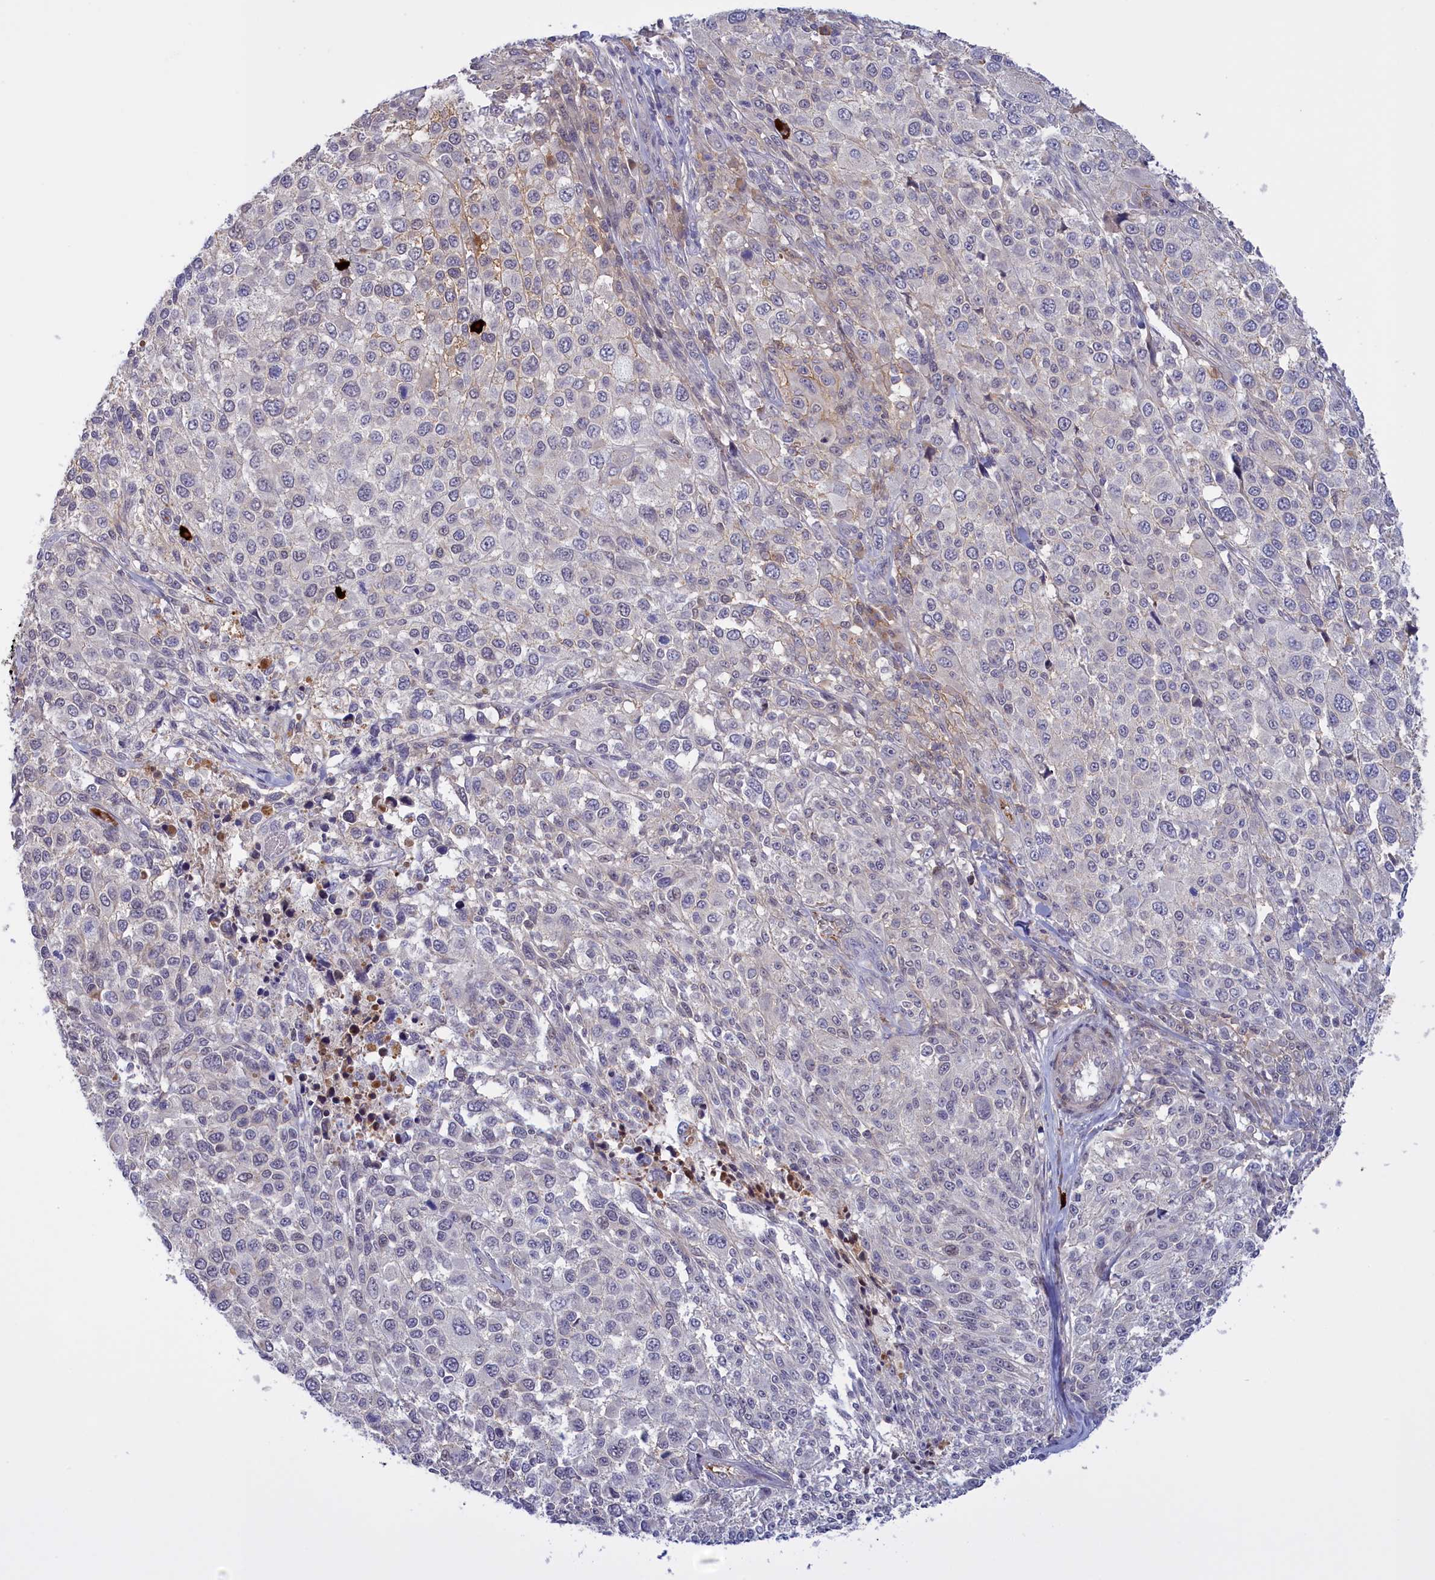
{"staining": {"intensity": "negative", "quantity": "none", "location": "none"}, "tissue": "melanoma", "cell_type": "Tumor cells", "image_type": "cancer", "snomed": [{"axis": "morphology", "description": "Malignant melanoma, NOS"}, {"axis": "topography", "description": "Skin of trunk"}], "caption": "Malignant melanoma stained for a protein using IHC reveals no staining tumor cells.", "gene": "RRAD", "patient": {"sex": "male", "age": 71}}